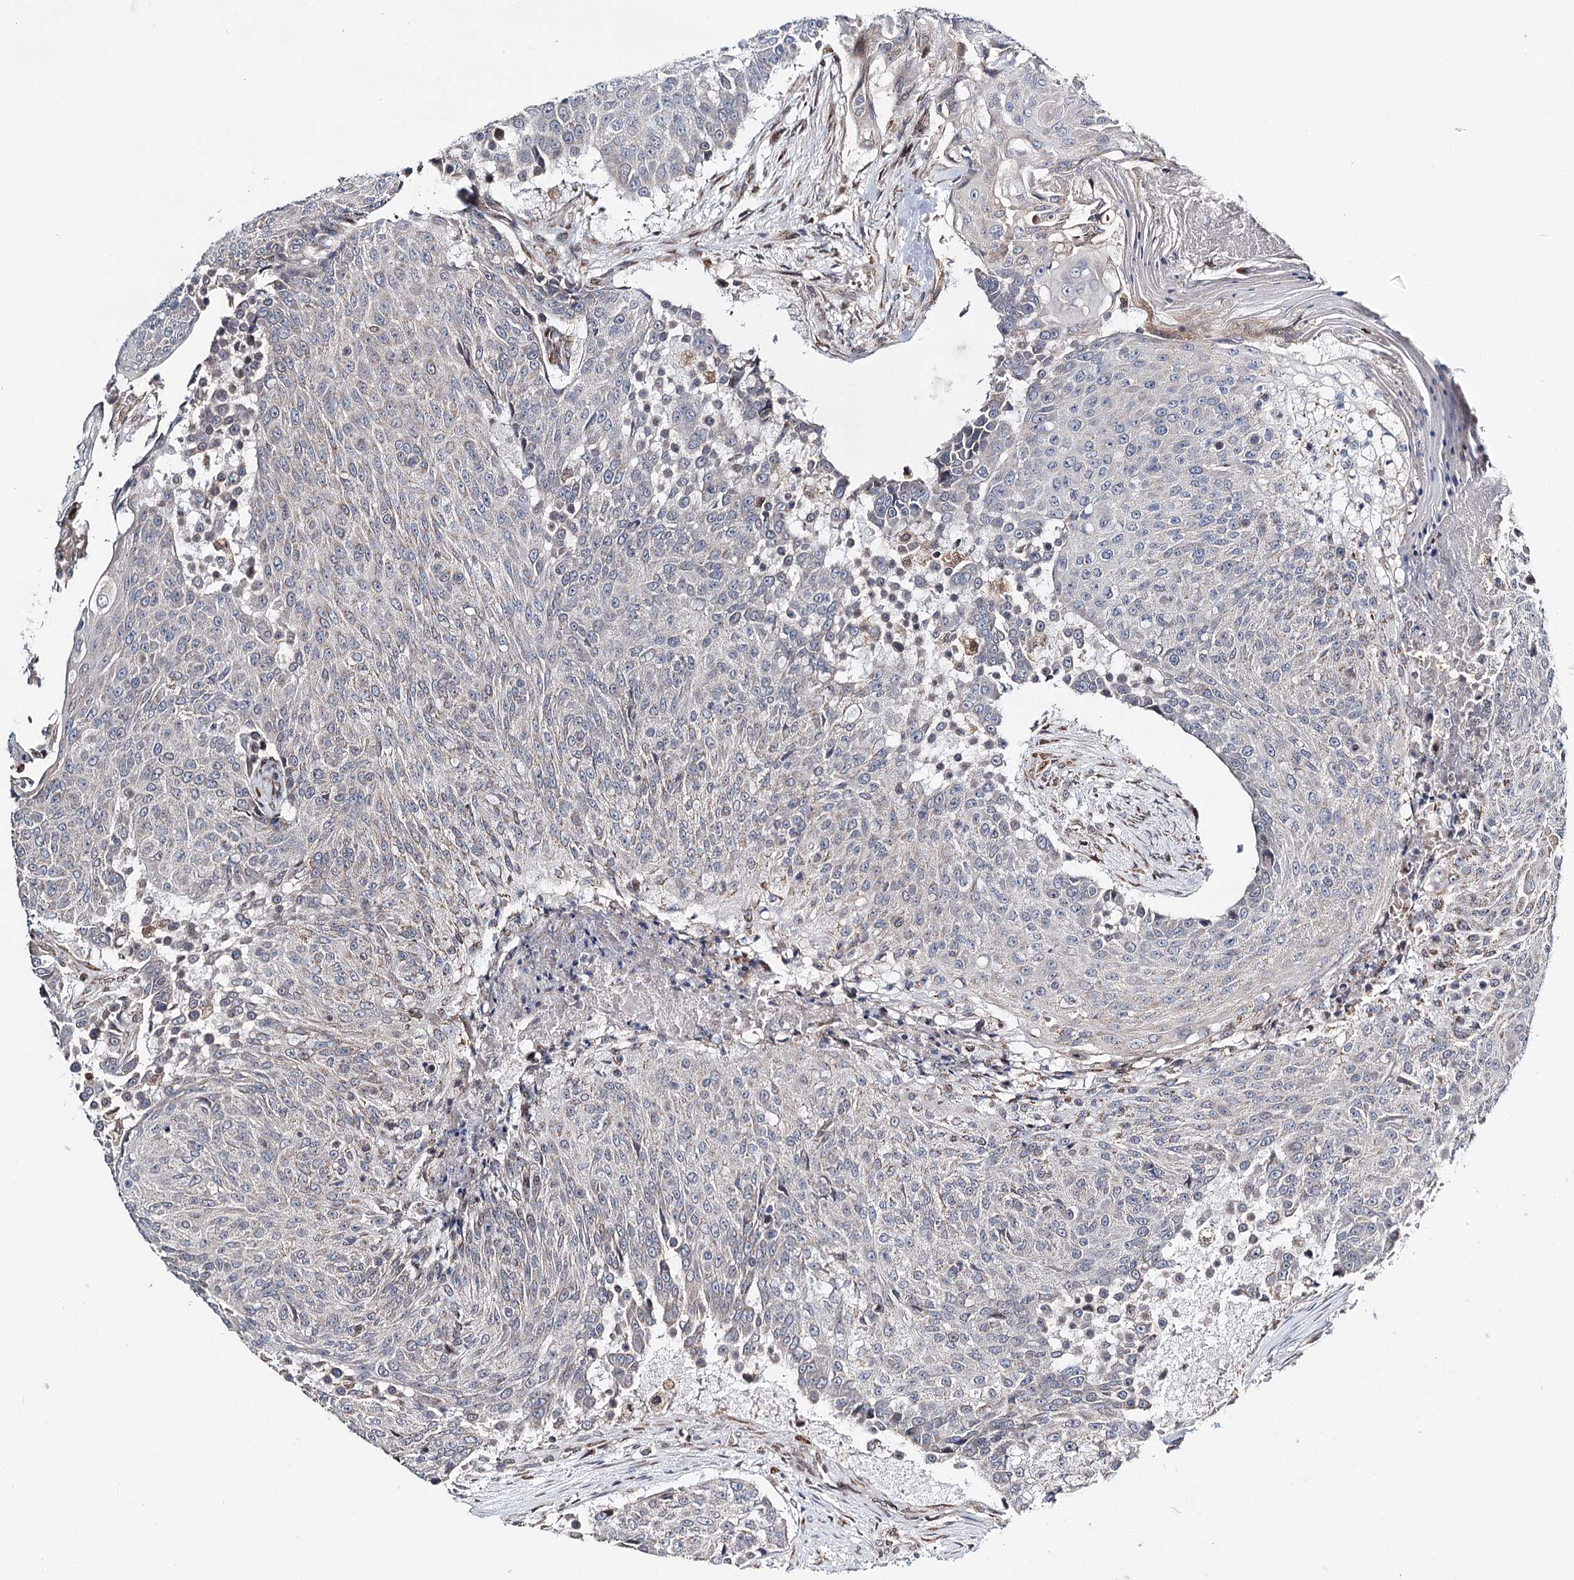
{"staining": {"intensity": "negative", "quantity": "none", "location": "none"}, "tissue": "urothelial cancer", "cell_type": "Tumor cells", "image_type": "cancer", "snomed": [{"axis": "morphology", "description": "Urothelial carcinoma, High grade"}, {"axis": "topography", "description": "Urinary bladder"}], "caption": "This histopathology image is of urothelial carcinoma (high-grade) stained with IHC to label a protein in brown with the nuclei are counter-stained blue. There is no positivity in tumor cells. Brightfield microscopy of IHC stained with DAB (3,3'-diaminobenzidine) (brown) and hematoxylin (blue), captured at high magnification.", "gene": "CFAP46", "patient": {"sex": "female", "age": 63}}